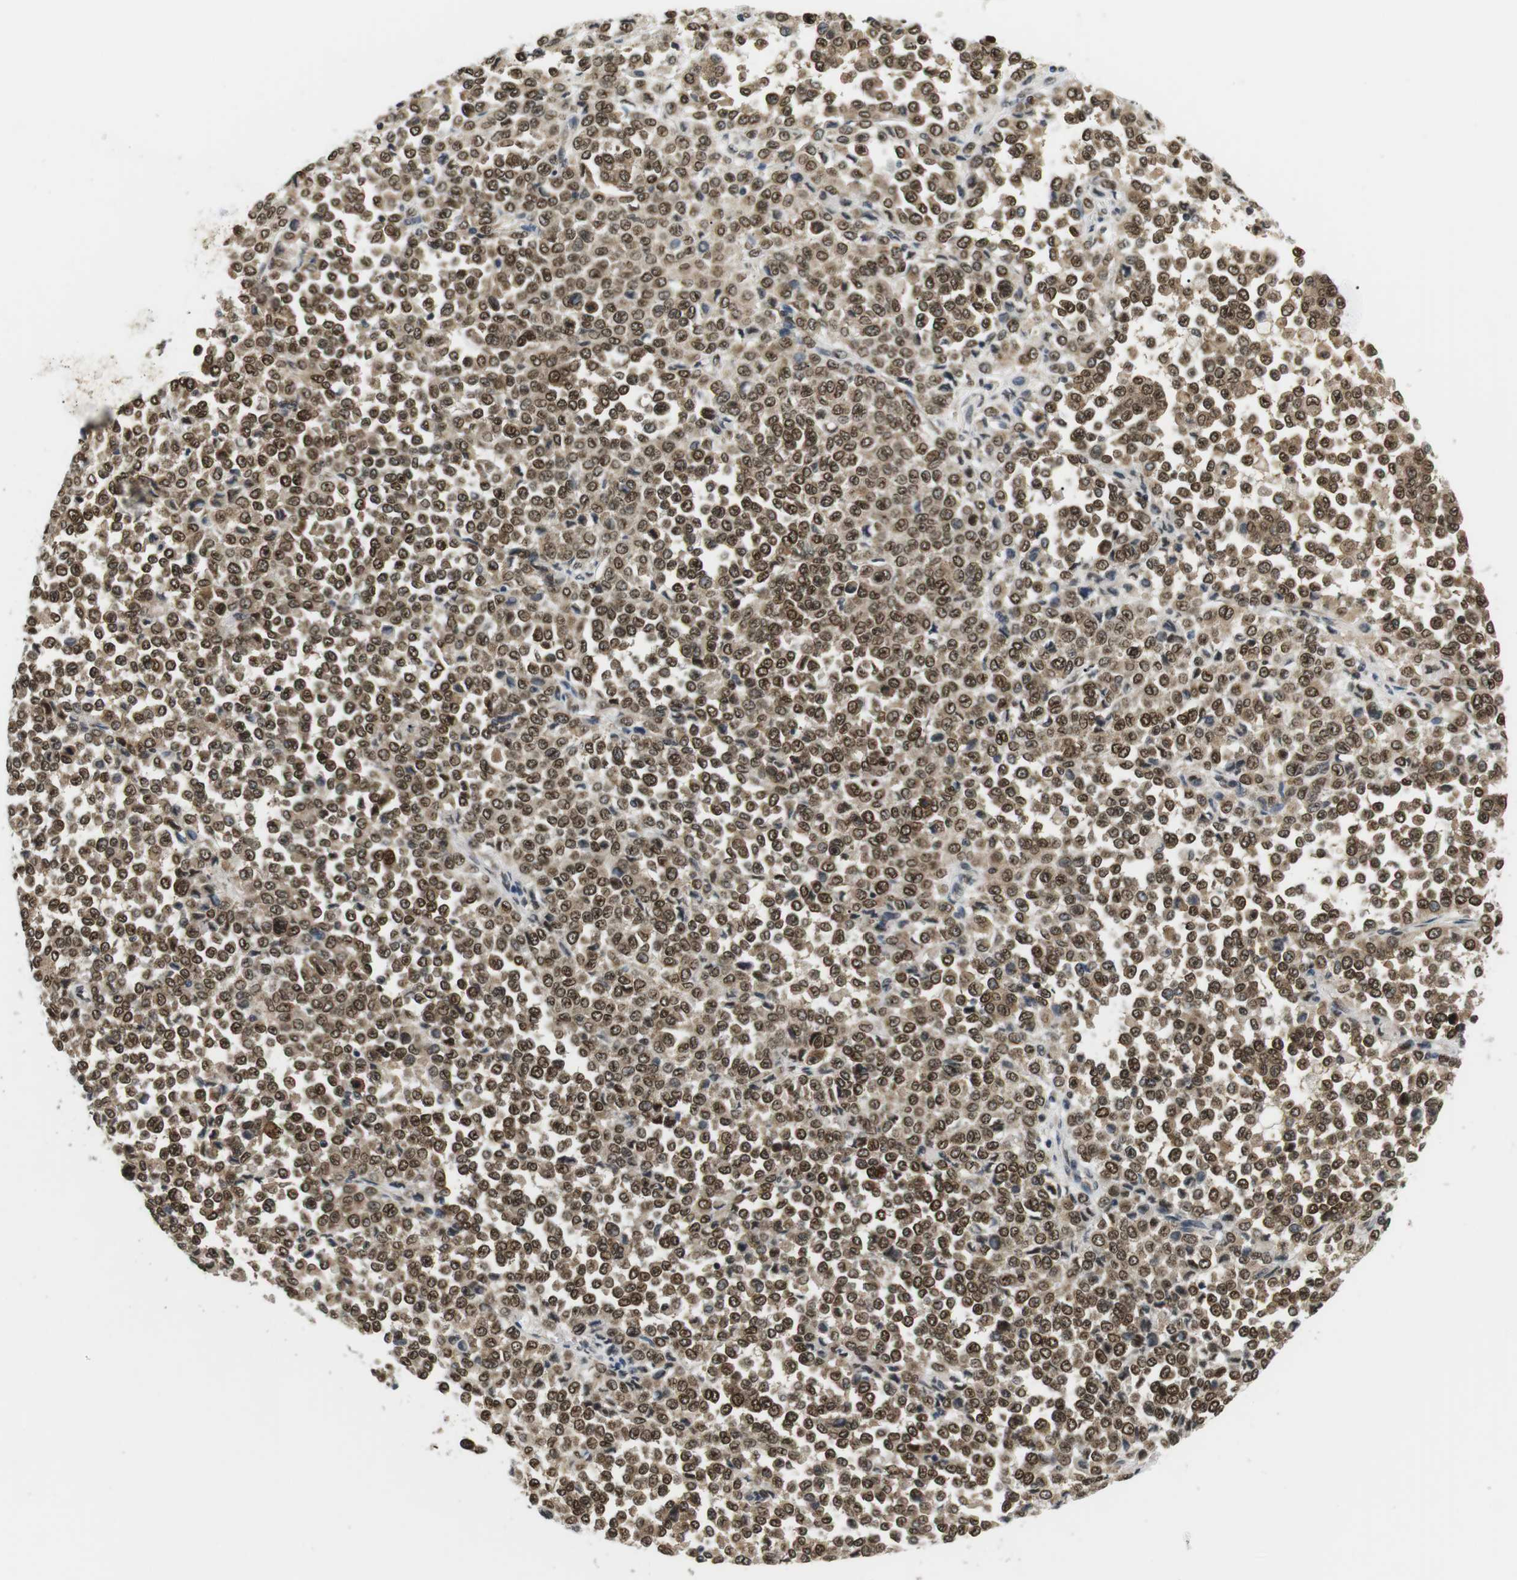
{"staining": {"intensity": "strong", "quantity": ">75%", "location": "cytoplasmic/membranous,nuclear"}, "tissue": "melanoma", "cell_type": "Tumor cells", "image_type": "cancer", "snomed": [{"axis": "morphology", "description": "Malignant melanoma, Metastatic site"}, {"axis": "topography", "description": "Pancreas"}], "caption": "The histopathology image reveals immunohistochemical staining of malignant melanoma (metastatic site). There is strong cytoplasmic/membranous and nuclear expression is present in approximately >75% of tumor cells. (DAB = brown stain, brightfield microscopy at high magnification).", "gene": "CSNK2B", "patient": {"sex": "female", "age": 30}}